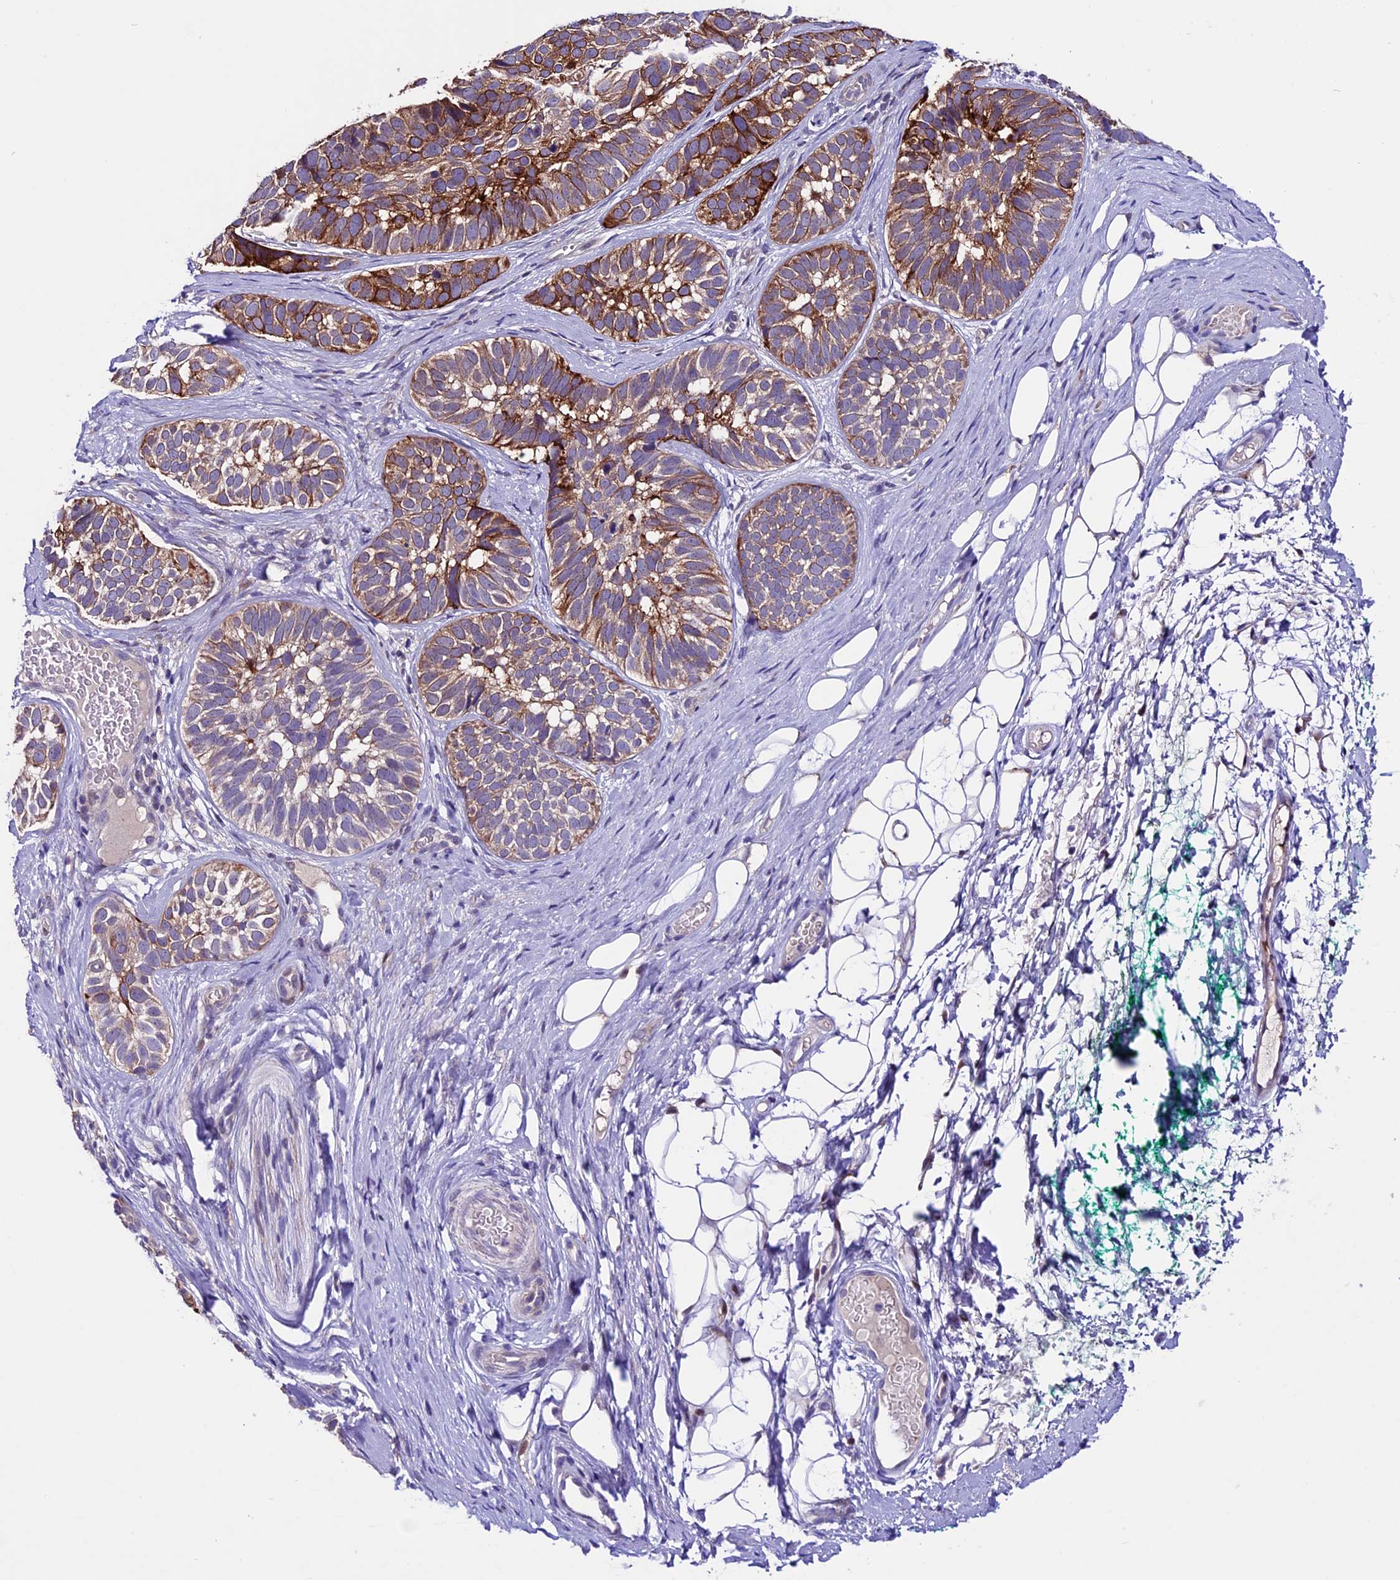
{"staining": {"intensity": "moderate", "quantity": "25%-75%", "location": "cytoplasmic/membranous"}, "tissue": "skin cancer", "cell_type": "Tumor cells", "image_type": "cancer", "snomed": [{"axis": "morphology", "description": "Basal cell carcinoma"}, {"axis": "topography", "description": "Skin"}], "caption": "Immunohistochemistry (IHC) staining of skin cancer (basal cell carcinoma), which demonstrates medium levels of moderate cytoplasmic/membranous expression in approximately 25%-75% of tumor cells indicating moderate cytoplasmic/membranous protein positivity. The staining was performed using DAB (3,3'-diaminobenzidine) (brown) for protein detection and nuclei were counterstained in hematoxylin (blue).", "gene": "XKR7", "patient": {"sex": "male", "age": 62}}